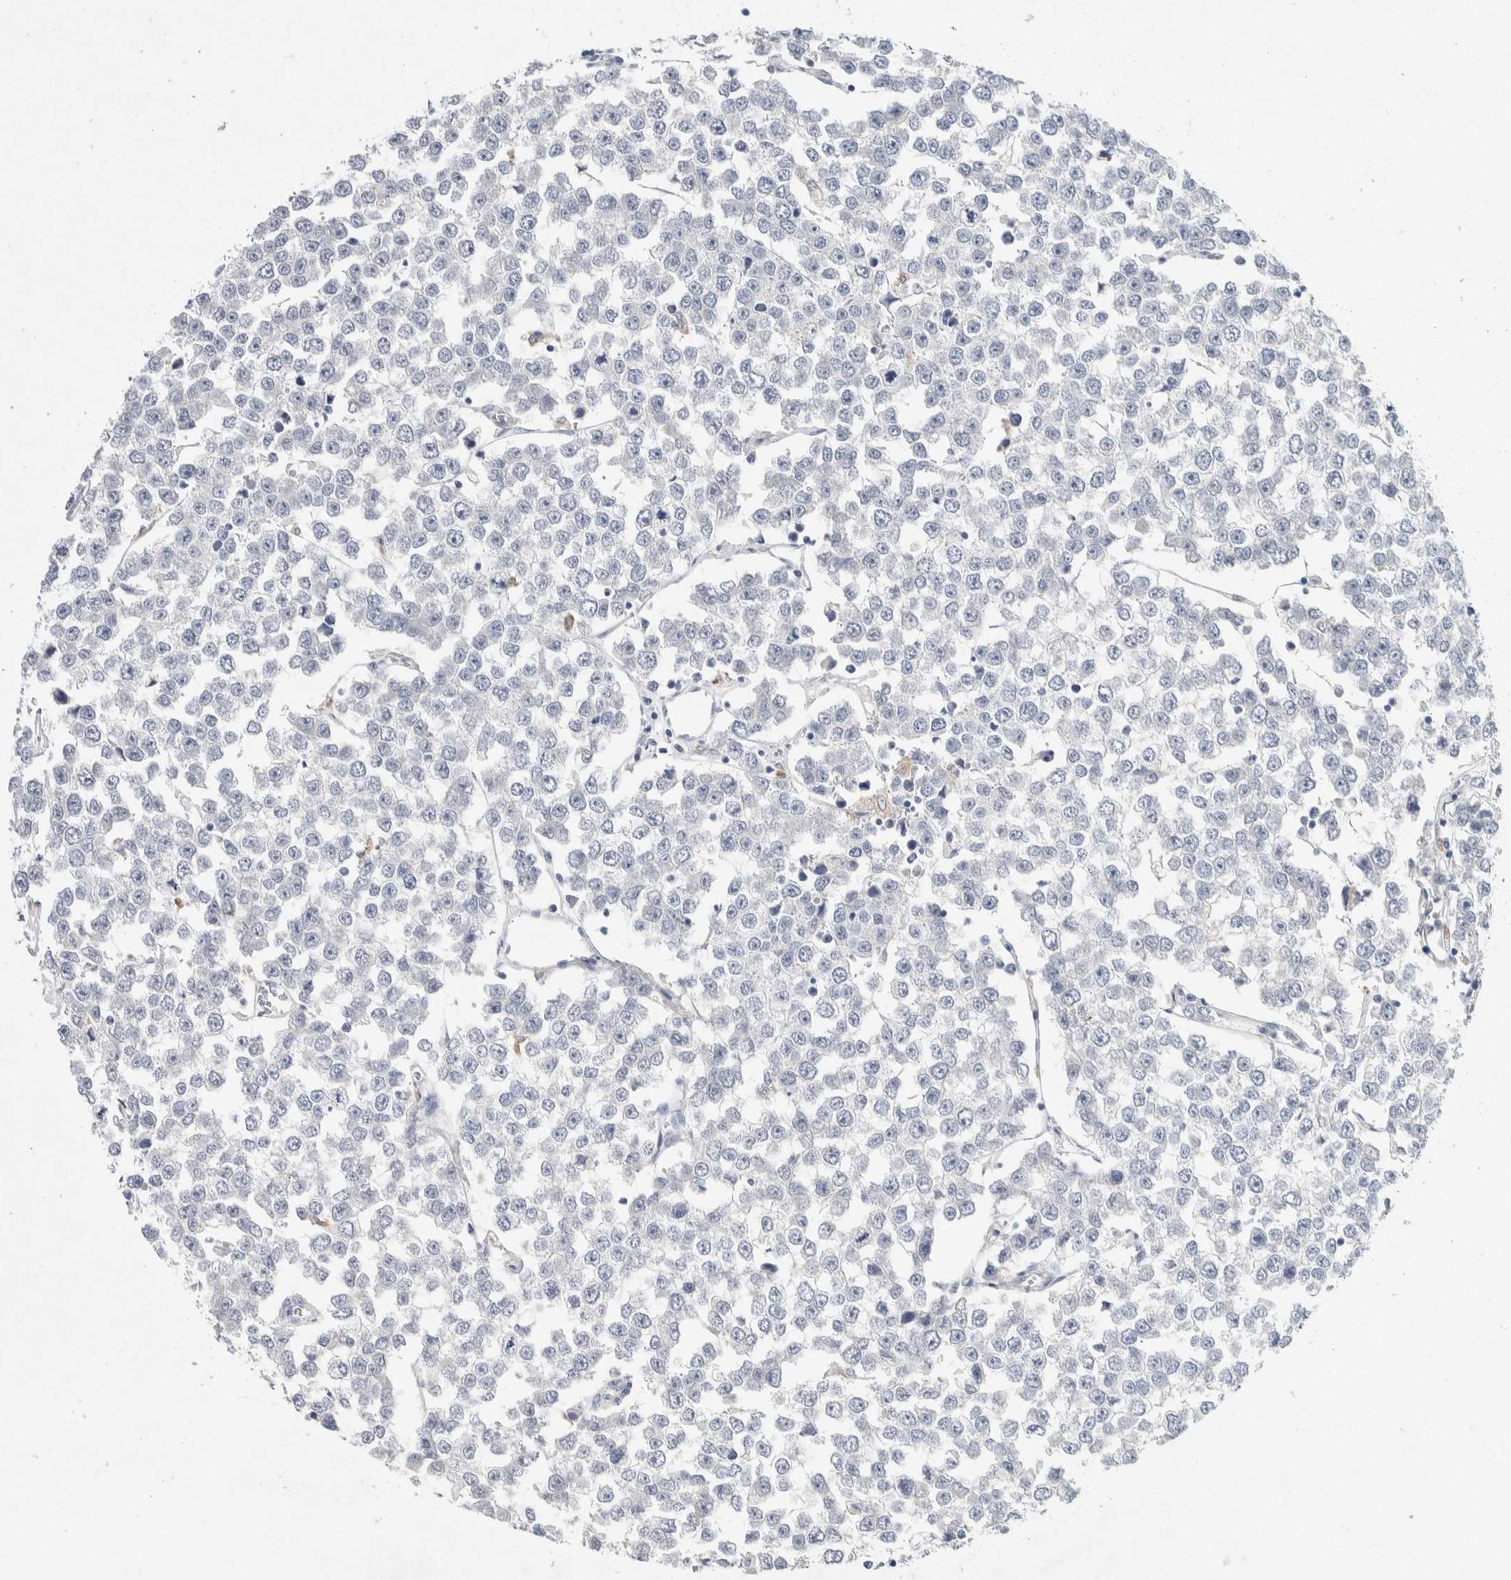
{"staining": {"intensity": "negative", "quantity": "none", "location": "none"}, "tissue": "testis cancer", "cell_type": "Tumor cells", "image_type": "cancer", "snomed": [{"axis": "morphology", "description": "Seminoma, NOS"}, {"axis": "morphology", "description": "Carcinoma, Embryonal, NOS"}, {"axis": "topography", "description": "Testis"}], "caption": "Tumor cells show no significant expression in embryonal carcinoma (testis).", "gene": "NCF2", "patient": {"sex": "male", "age": 52}}